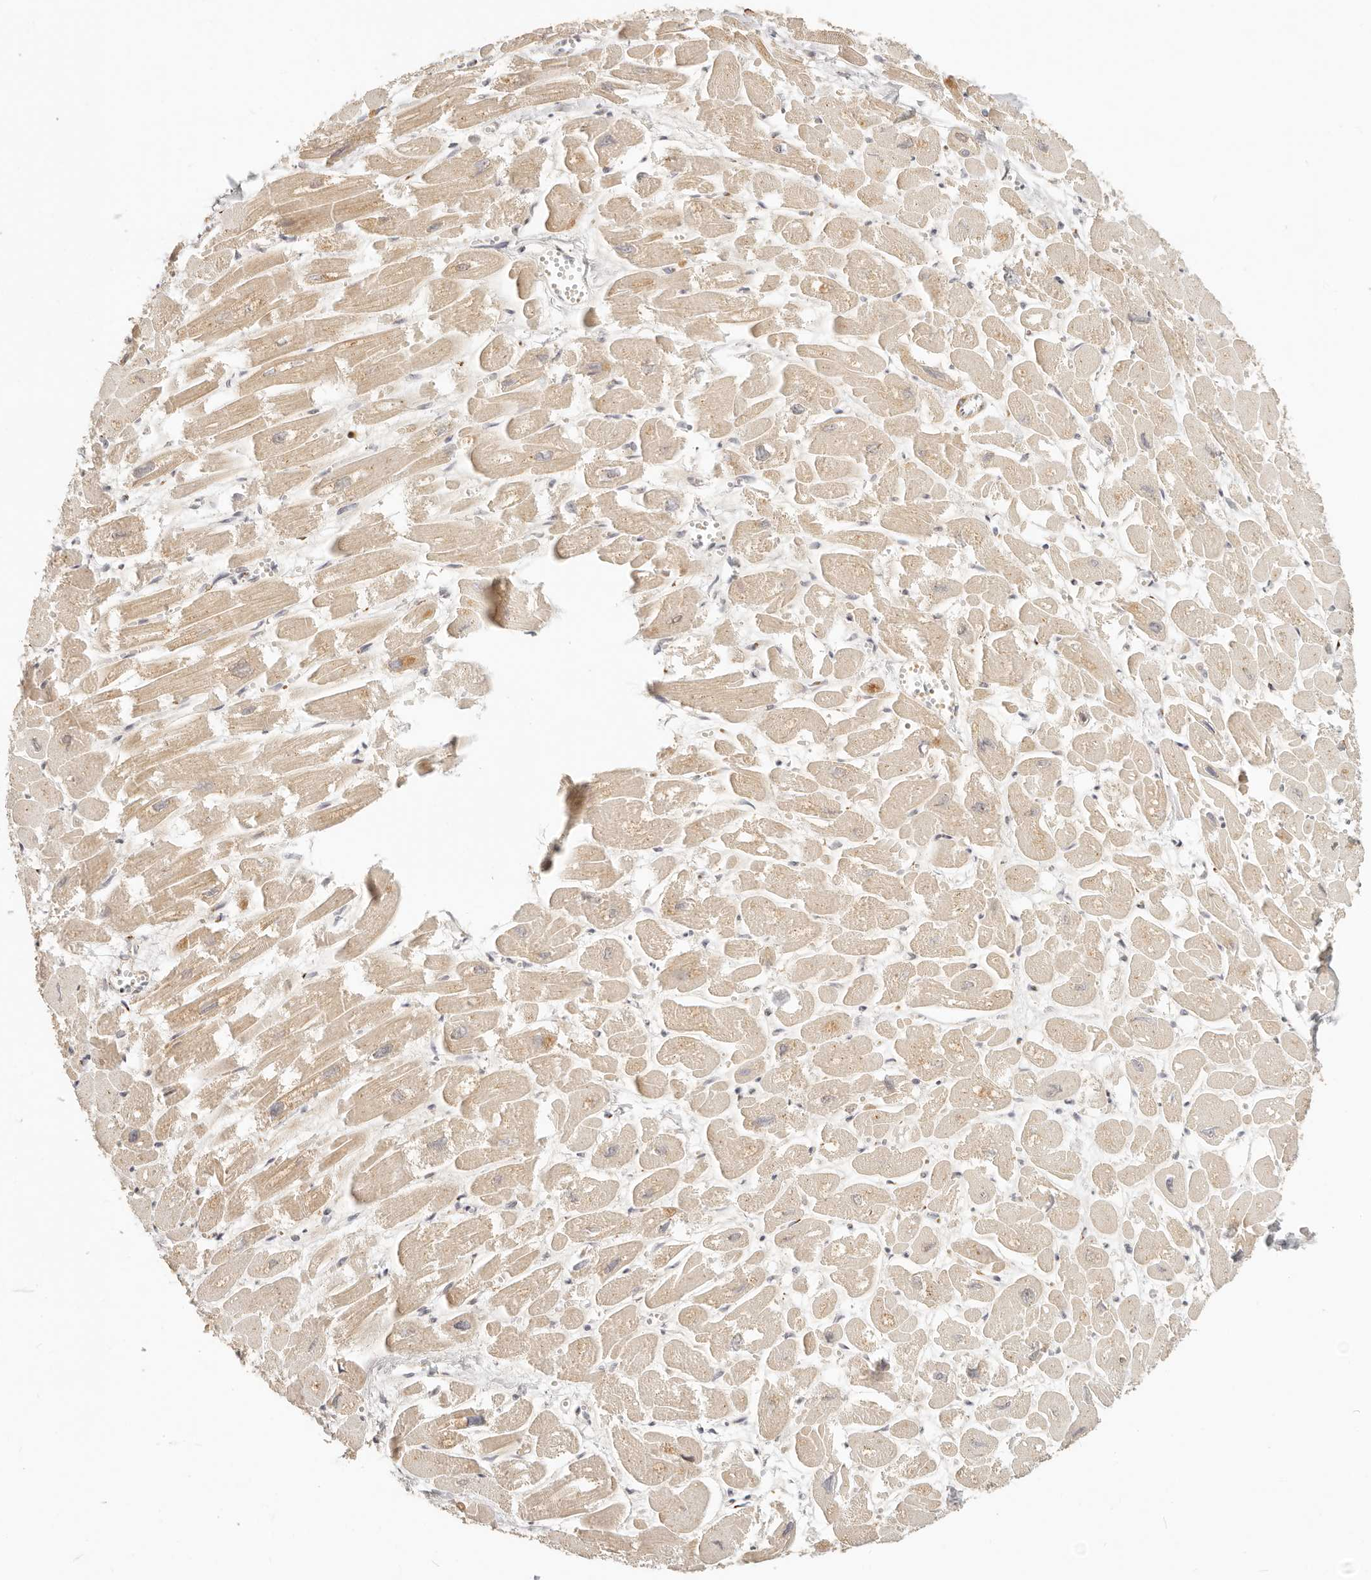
{"staining": {"intensity": "moderate", "quantity": ">75%", "location": "cytoplasmic/membranous"}, "tissue": "heart muscle", "cell_type": "Cardiomyocytes", "image_type": "normal", "snomed": [{"axis": "morphology", "description": "Normal tissue, NOS"}, {"axis": "topography", "description": "Heart"}], "caption": "Heart muscle stained with DAB (3,3'-diaminobenzidine) IHC displays medium levels of moderate cytoplasmic/membranous expression in about >75% of cardiomyocytes.", "gene": "FAM20B", "patient": {"sex": "male", "age": 54}}